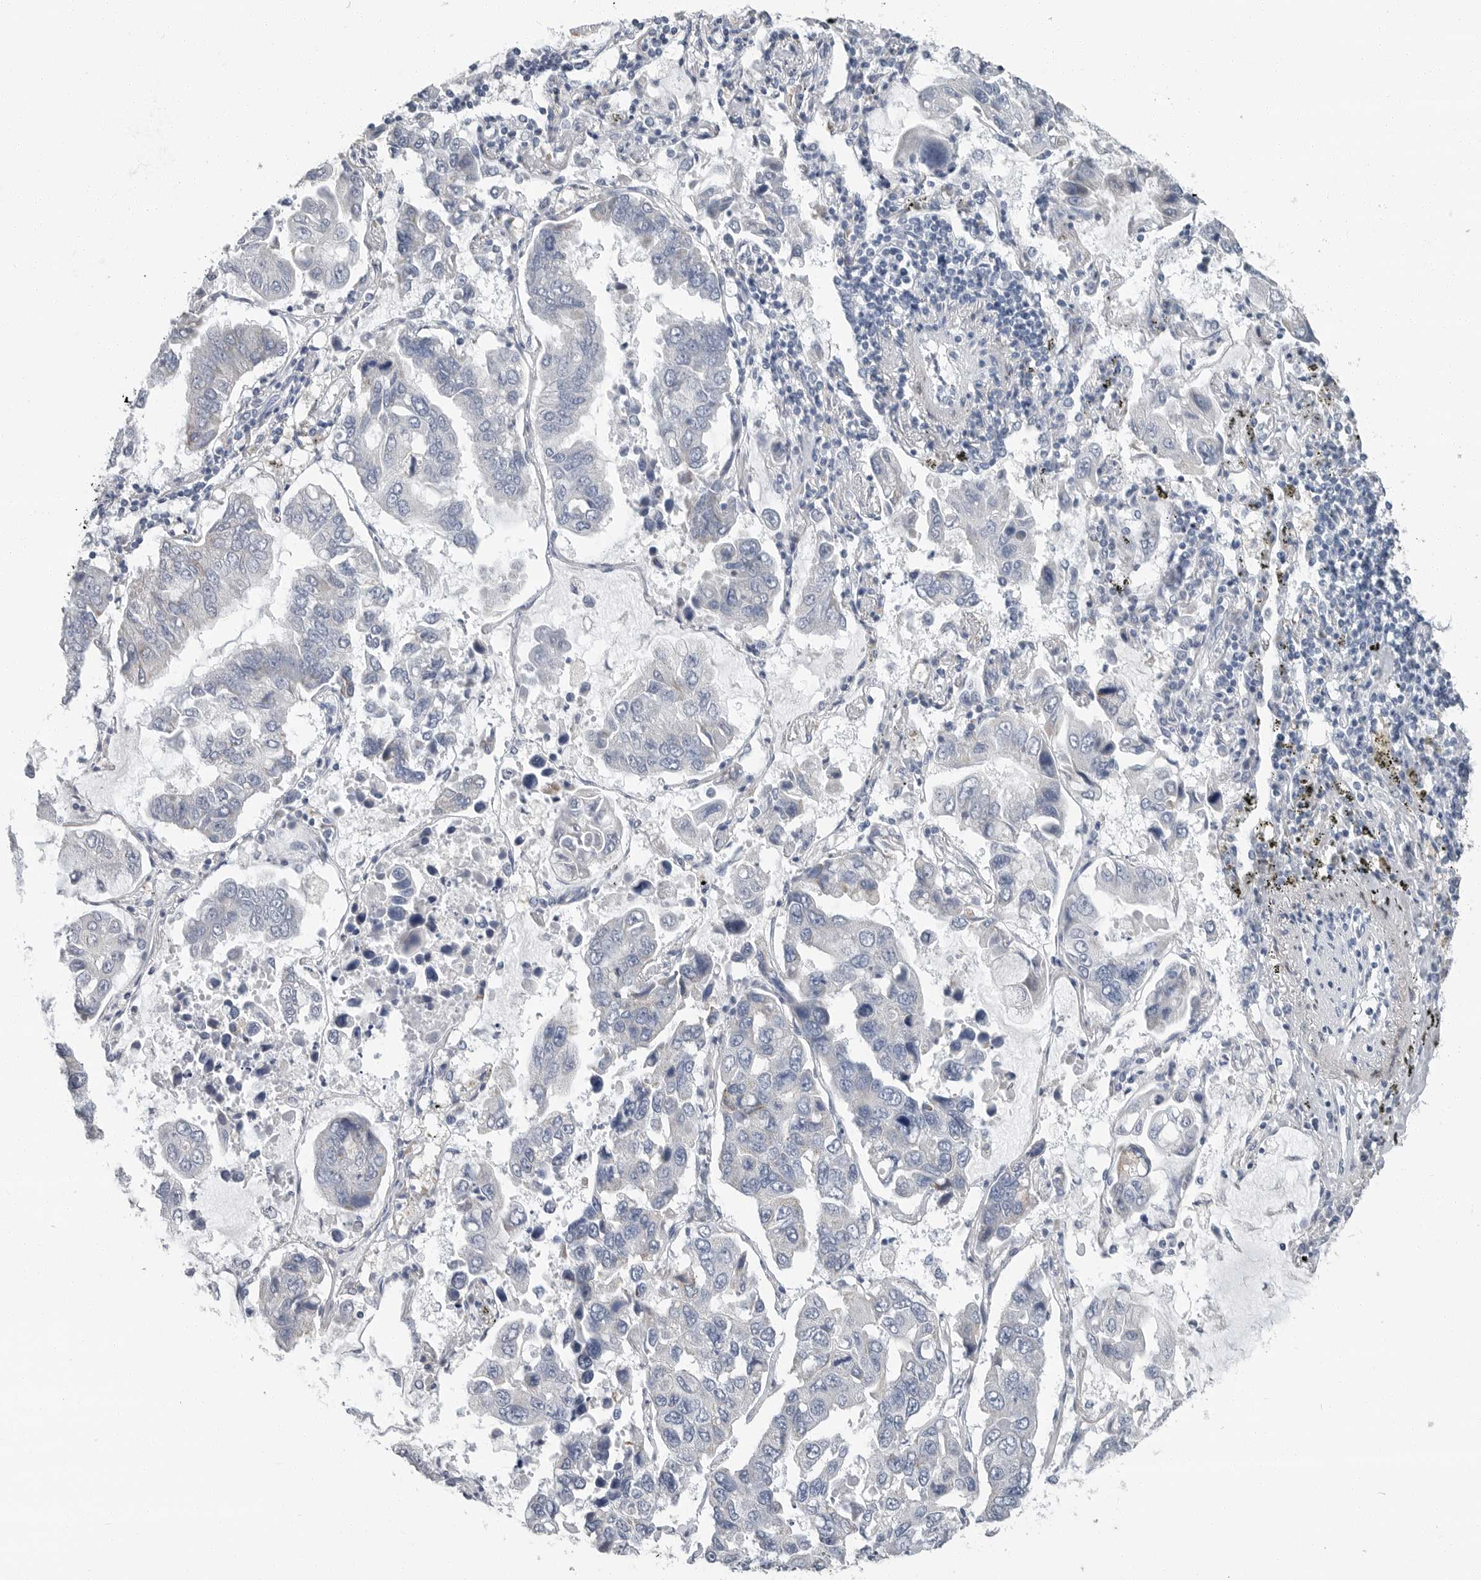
{"staining": {"intensity": "negative", "quantity": "none", "location": "none"}, "tissue": "lung cancer", "cell_type": "Tumor cells", "image_type": "cancer", "snomed": [{"axis": "morphology", "description": "Adenocarcinoma, NOS"}, {"axis": "topography", "description": "Lung"}], "caption": "Lung cancer was stained to show a protein in brown. There is no significant staining in tumor cells.", "gene": "PLN", "patient": {"sex": "male", "age": 64}}